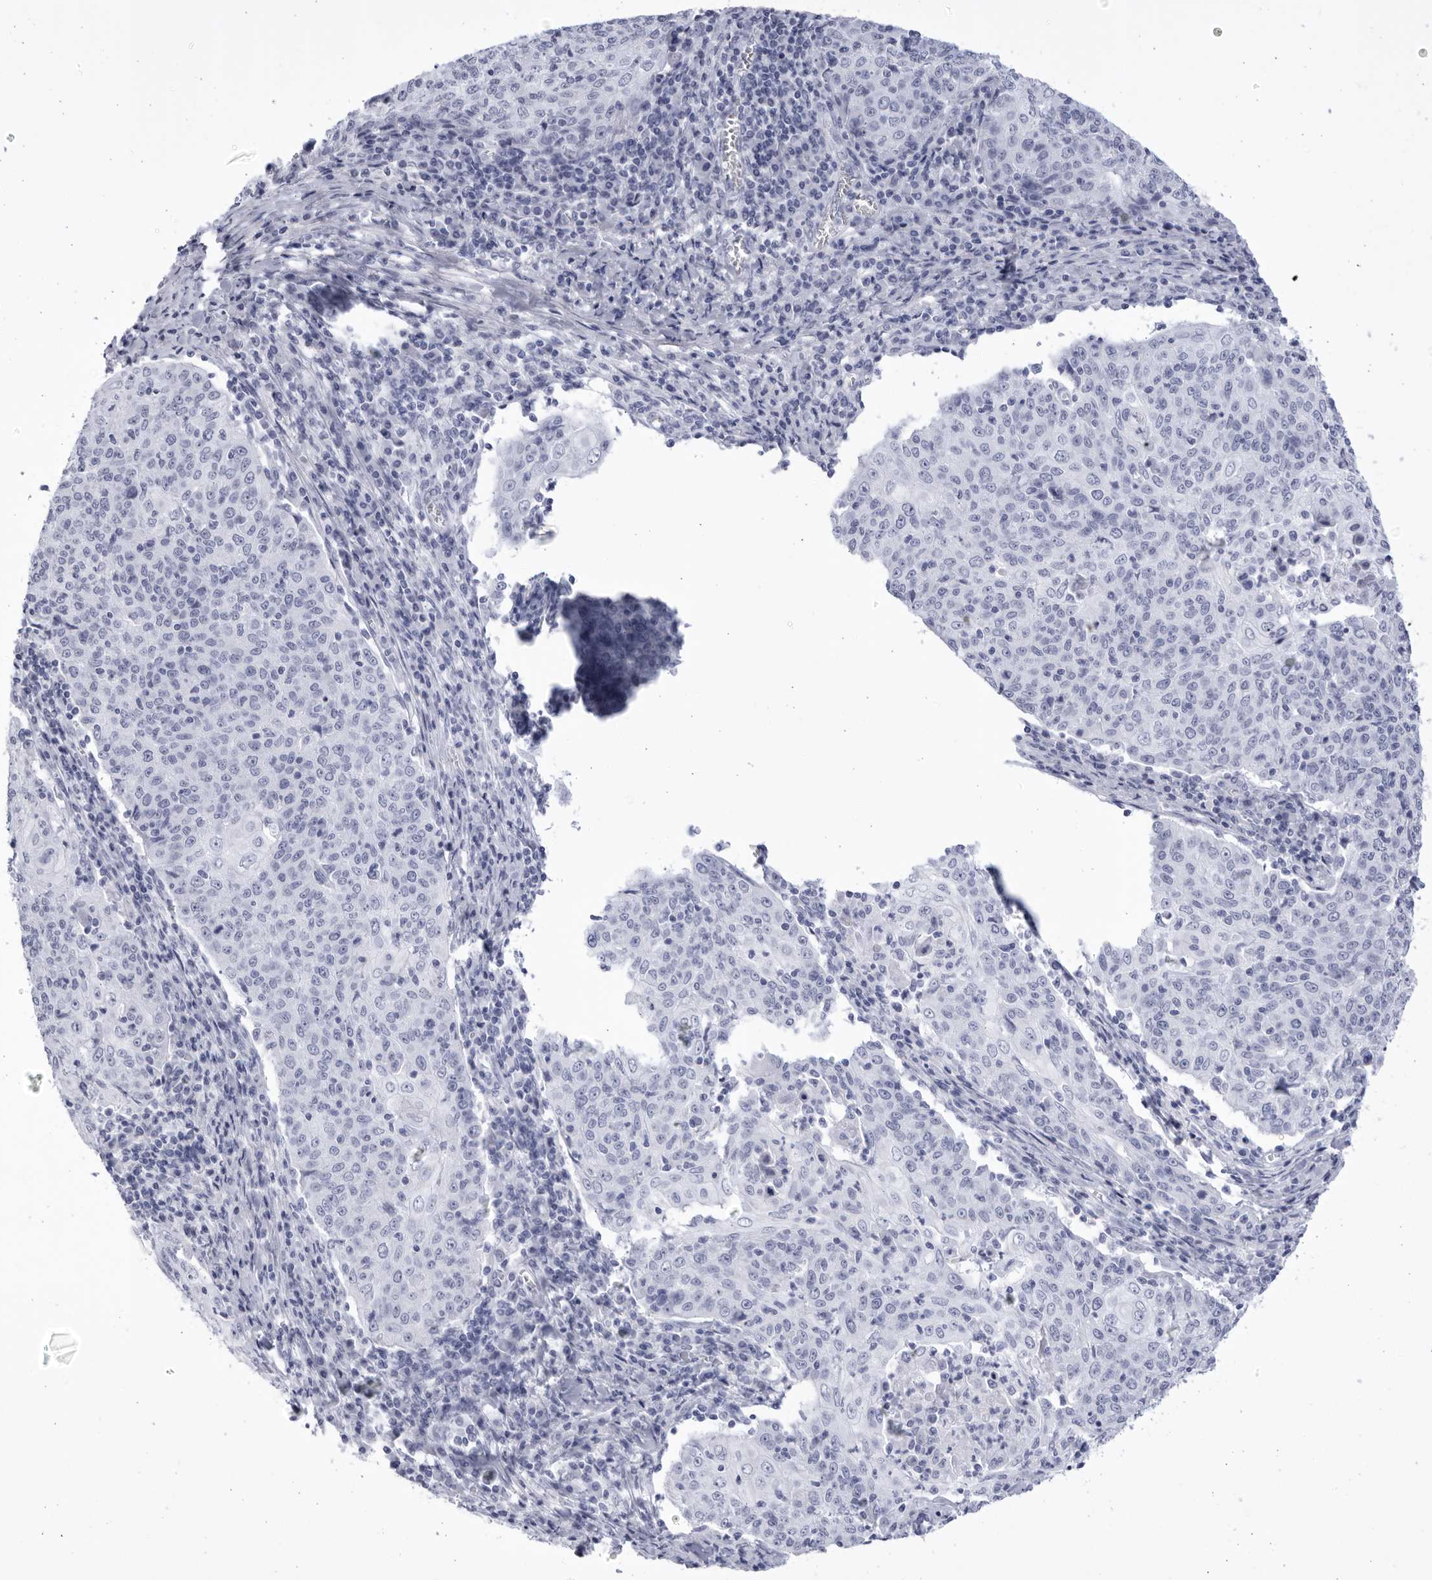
{"staining": {"intensity": "negative", "quantity": "none", "location": "none"}, "tissue": "cervical cancer", "cell_type": "Tumor cells", "image_type": "cancer", "snomed": [{"axis": "morphology", "description": "Squamous cell carcinoma, NOS"}, {"axis": "topography", "description": "Cervix"}], "caption": "Tumor cells show no significant protein positivity in cervical squamous cell carcinoma. (DAB immunohistochemistry, high magnification).", "gene": "CCDC181", "patient": {"sex": "female", "age": 48}}